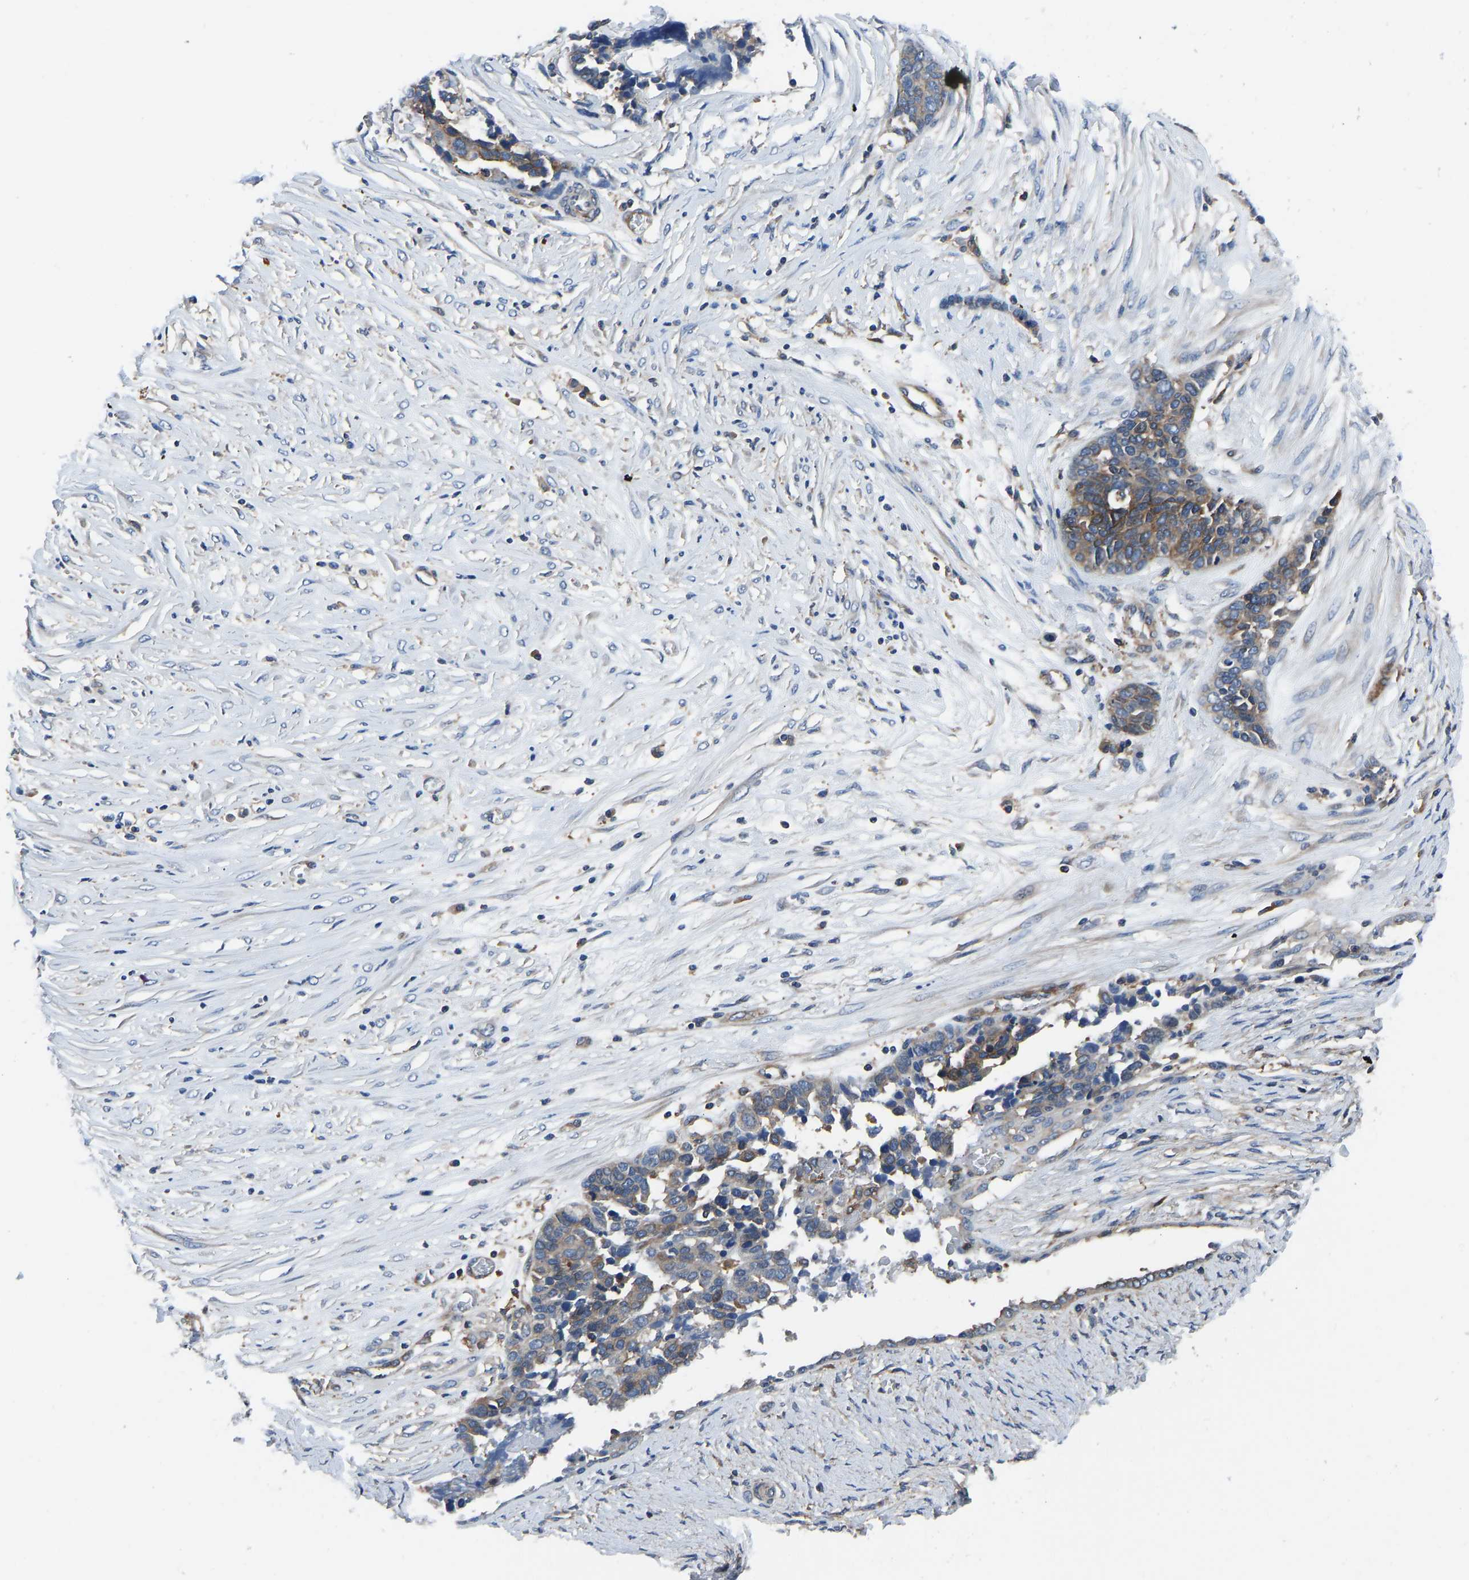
{"staining": {"intensity": "weak", "quantity": ">75%", "location": "cytoplasmic/membranous"}, "tissue": "ovarian cancer", "cell_type": "Tumor cells", "image_type": "cancer", "snomed": [{"axis": "morphology", "description": "Cystadenocarcinoma, serous, NOS"}, {"axis": "topography", "description": "Ovary"}], "caption": "Immunohistochemistry (IHC) image of ovarian cancer stained for a protein (brown), which exhibits low levels of weak cytoplasmic/membranous expression in about >75% of tumor cells.", "gene": "PRKAR1A", "patient": {"sex": "female", "age": 44}}